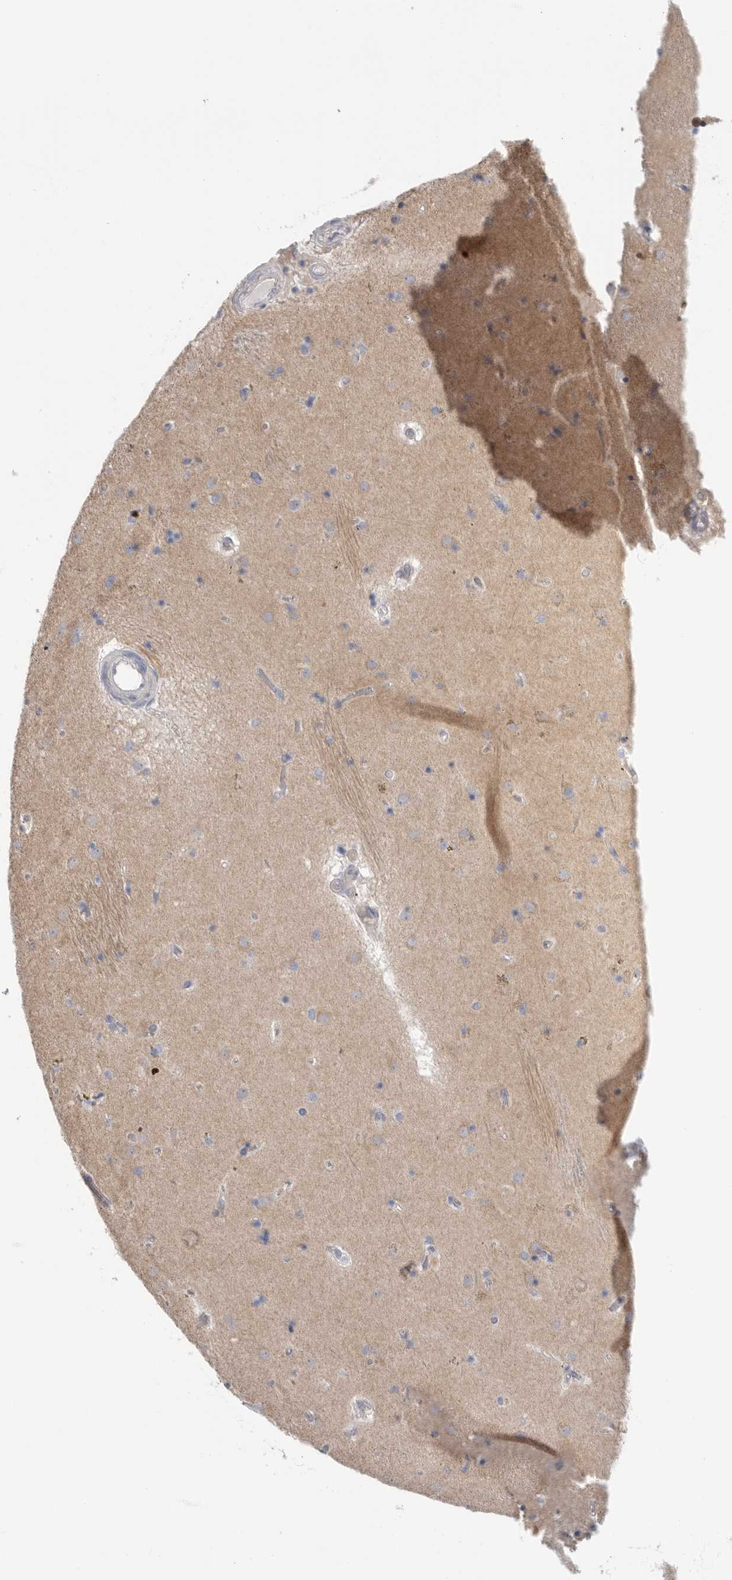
{"staining": {"intensity": "negative", "quantity": "none", "location": "none"}, "tissue": "caudate", "cell_type": "Glial cells", "image_type": "normal", "snomed": [{"axis": "morphology", "description": "Normal tissue, NOS"}, {"axis": "topography", "description": "Lateral ventricle wall"}], "caption": "Immunohistochemistry (IHC) of benign human caudate shows no staining in glial cells. (DAB (3,3'-diaminobenzidine) immunohistochemistry, high magnification).", "gene": "MTFR1L", "patient": {"sex": "male", "age": 70}}